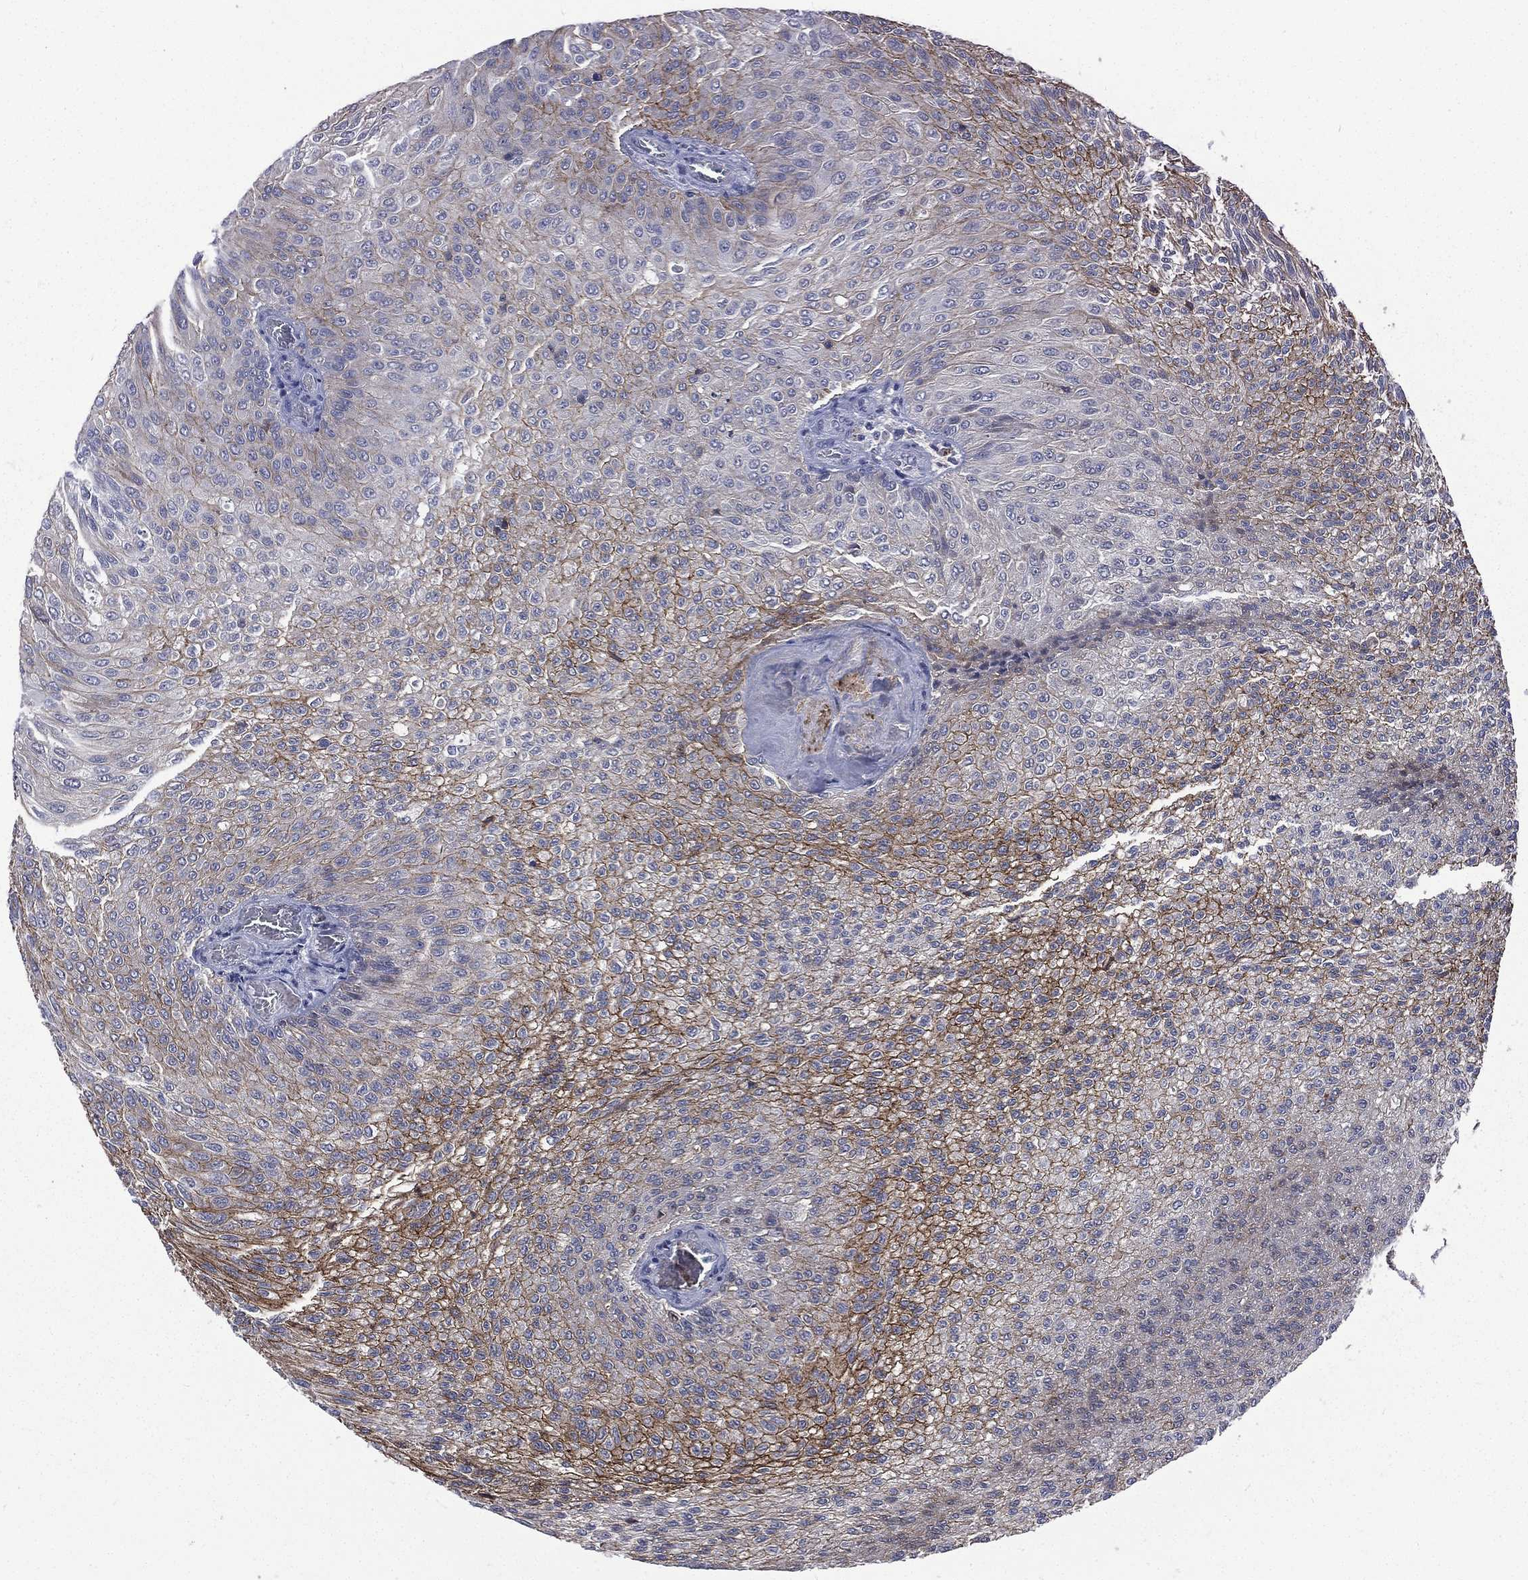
{"staining": {"intensity": "strong", "quantity": "<25%", "location": "cytoplasmic/membranous"}, "tissue": "urothelial cancer", "cell_type": "Tumor cells", "image_type": "cancer", "snomed": [{"axis": "morphology", "description": "Urothelial carcinoma, Low grade"}, {"axis": "topography", "description": "Ureter, NOS"}, {"axis": "topography", "description": "Urinary bladder"}], "caption": "Protein expression analysis of human urothelial carcinoma (low-grade) reveals strong cytoplasmic/membranous expression in approximately <25% of tumor cells.", "gene": "CA12", "patient": {"sex": "male", "age": 78}}